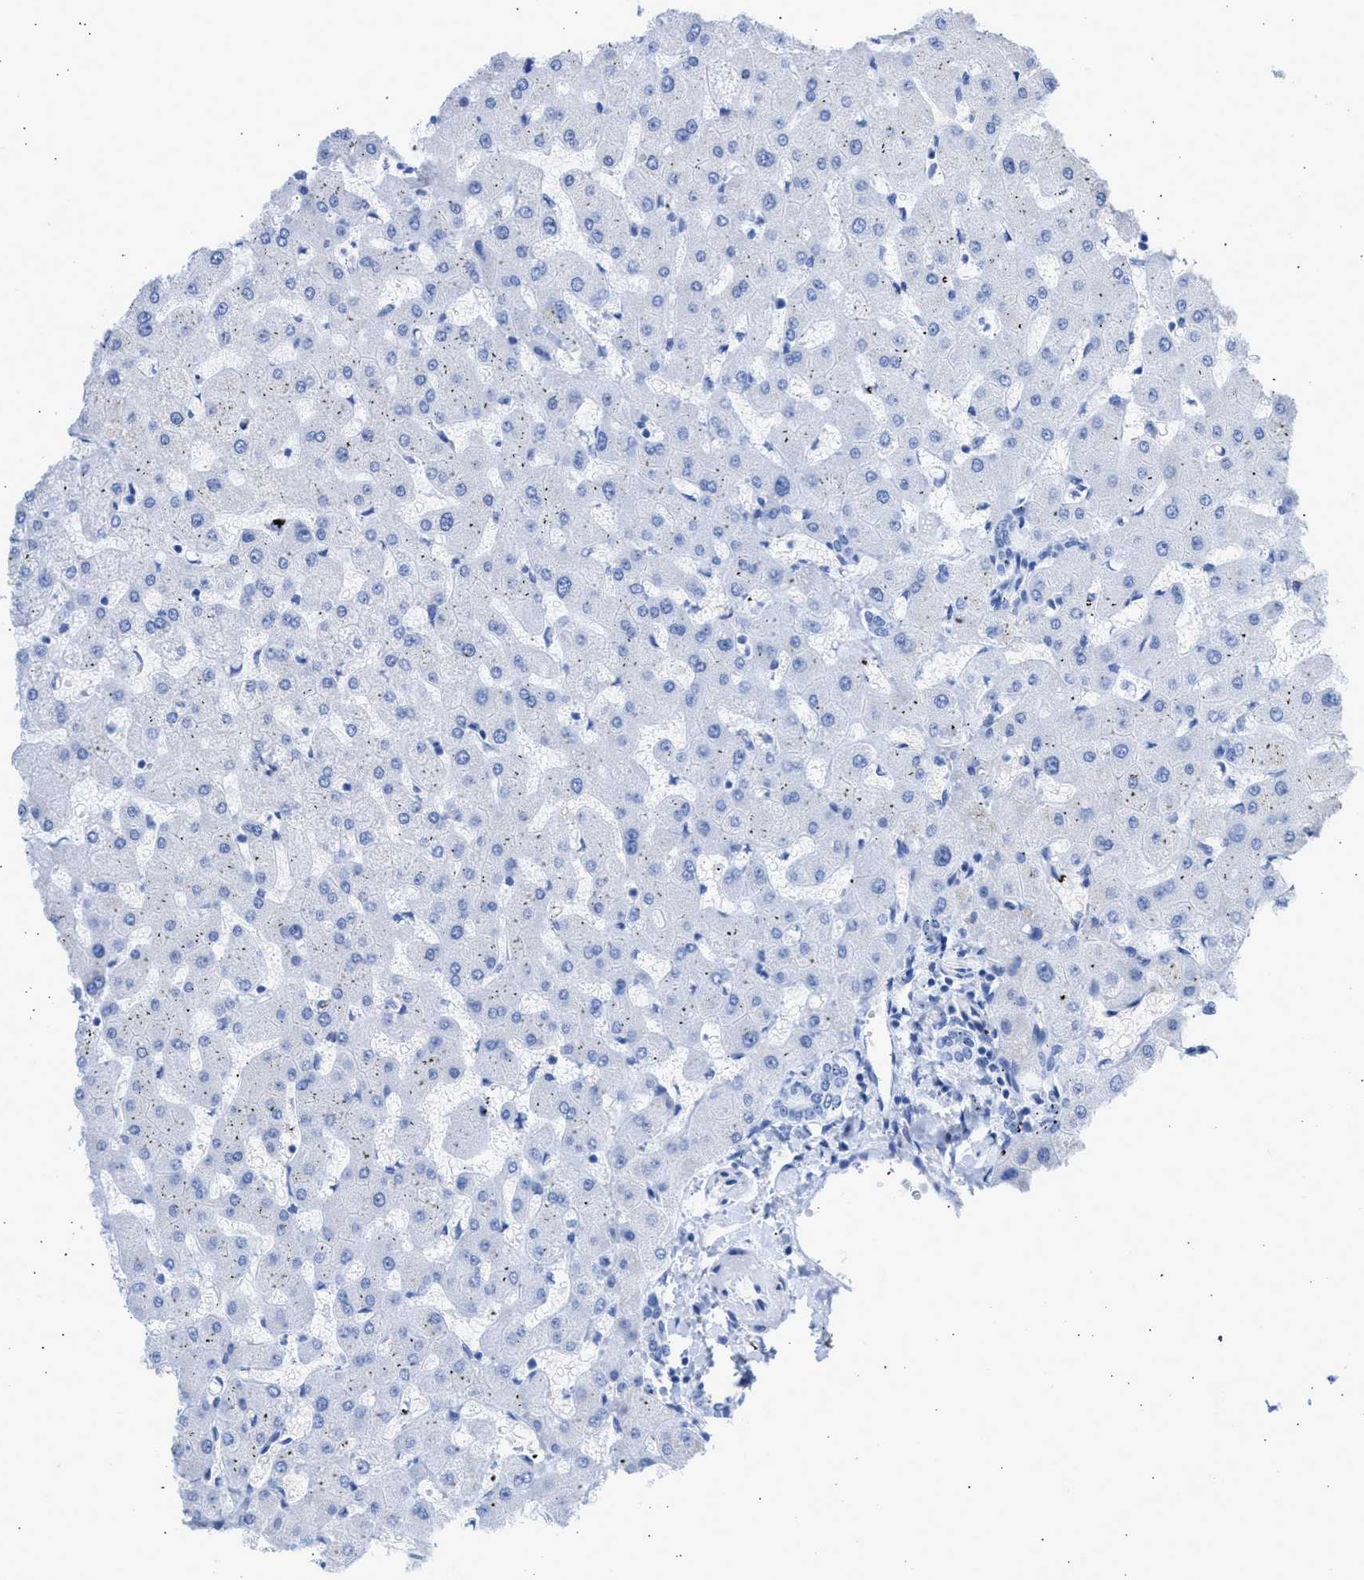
{"staining": {"intensity": "negative", "quantity": "none", "location": "none"}, "tissue": "liver", "cell_type": "Cholangiocytes", "image_type": "normal", "snomed": [{"axis": "morphology", "description": "Normal tissue, NOS"}, {"axis": "topography", "description": "Liver"}], "caption": "Histopathology image shows no significant protein positivity in cholangiocytes of normal liver. (Stains: DAB immunohistochemistry with hematoxylin counter stain, Microscopy: brightfield microscopy at high magnification).", "gene": "RSPH1", "patient": {"sex": "female", "age": 63}}